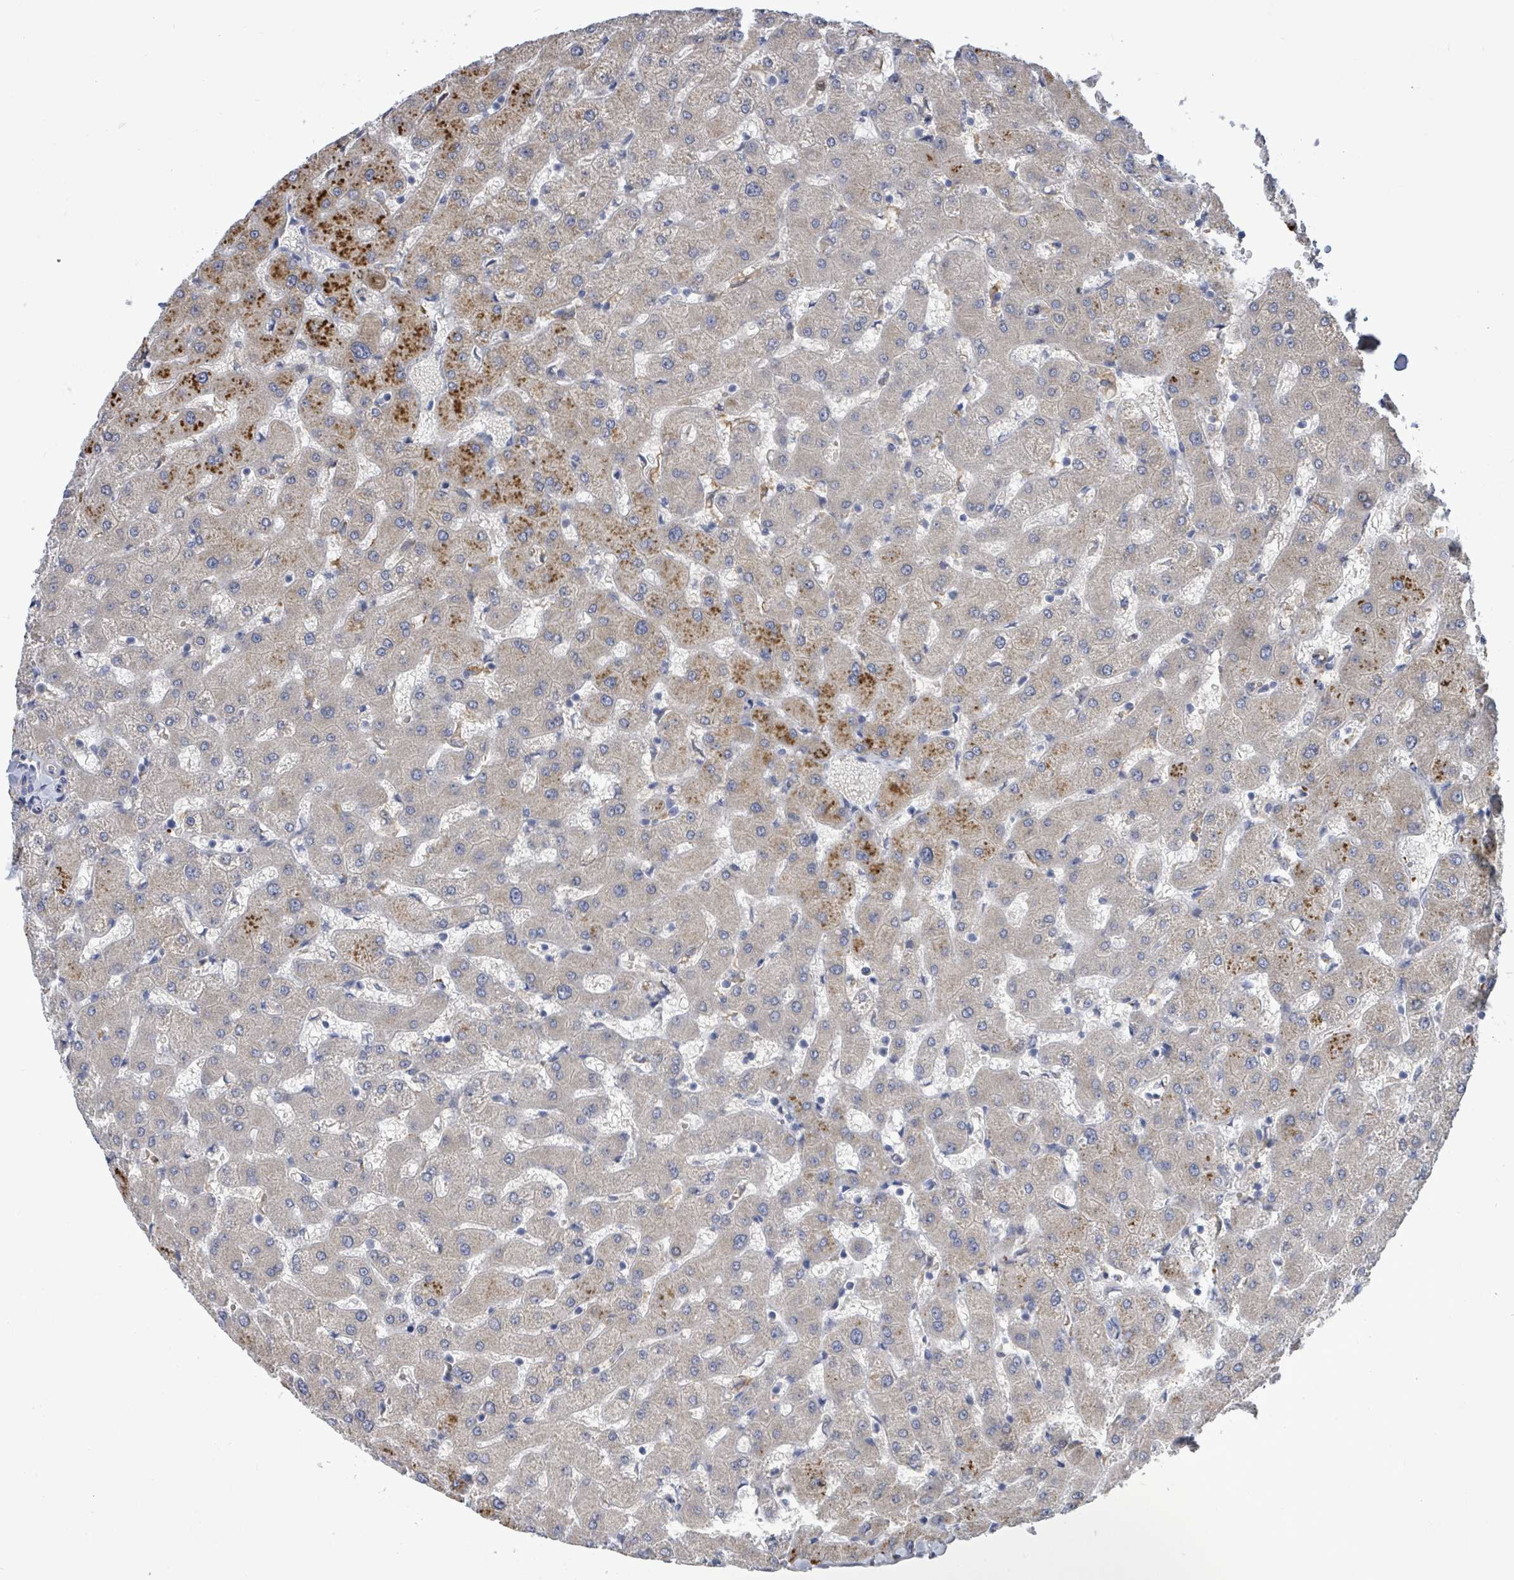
{"staining": {"intensity": "negative", "quantity": "none", "location": "none"}, "tissue": "liver", "cell_type": "Cholangiocytes", "image_type": "normal", "snomed": [{"axis": "morphology", "description": "Normal tissue, NOS"}, {"axis": "topography", "description": "Liver"}], "caption": "High magnification brightfield microscopy of unremarkable liver stained with DAB (3,3'-diaminobenzidine) (brown) and counterstained with hematoxylin (blue): cholangiocytes show no significant staining.", "gene": "CT45A10", "patient": {"sex": "female", "age": 63}}